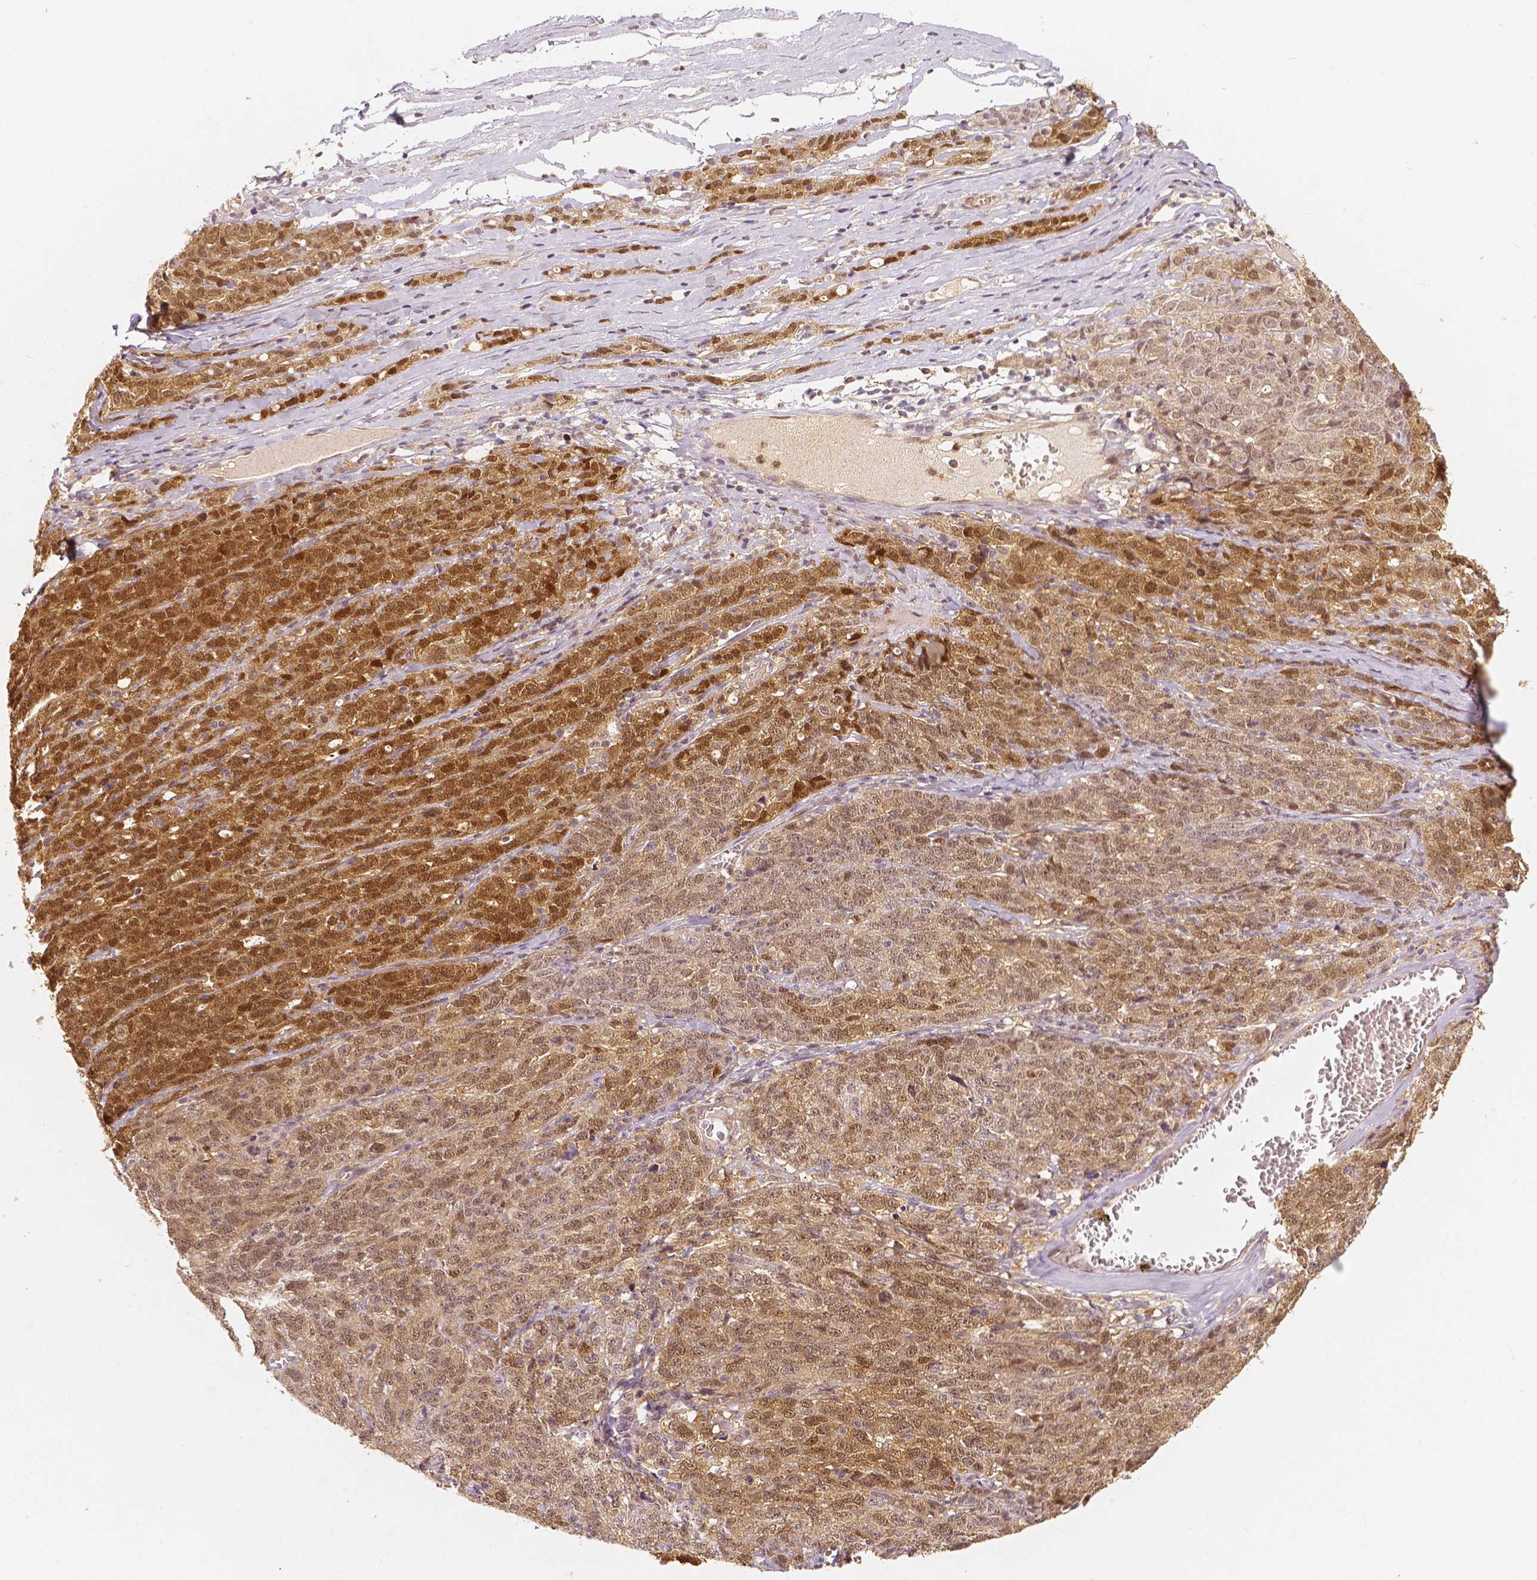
{"staining": {"intensity": "moderate", "quantity": ">75%", "location": "cytoplasmic/membranous,nuclear"}, "tissue": "ovarian cancer", "cell_type": "Tumor cells", "image_type": "cancer", "snomed": [{"axis": "morphology", "description": "Cystadenocarcinoma, serous, NOS"}, {"axis": "topography", "description": "Ovary"}], "caption": "A high-resolution image shows immunohistochemistry staining of ovarian cancer (serous cystadenocarcinoma), which exhibits moderate cytoplasmic/membranous and nuclear staining in approximately >75% of tumor cells.", "gene": "NAPRT", "patient": {"sex": "female", "age": 71}}